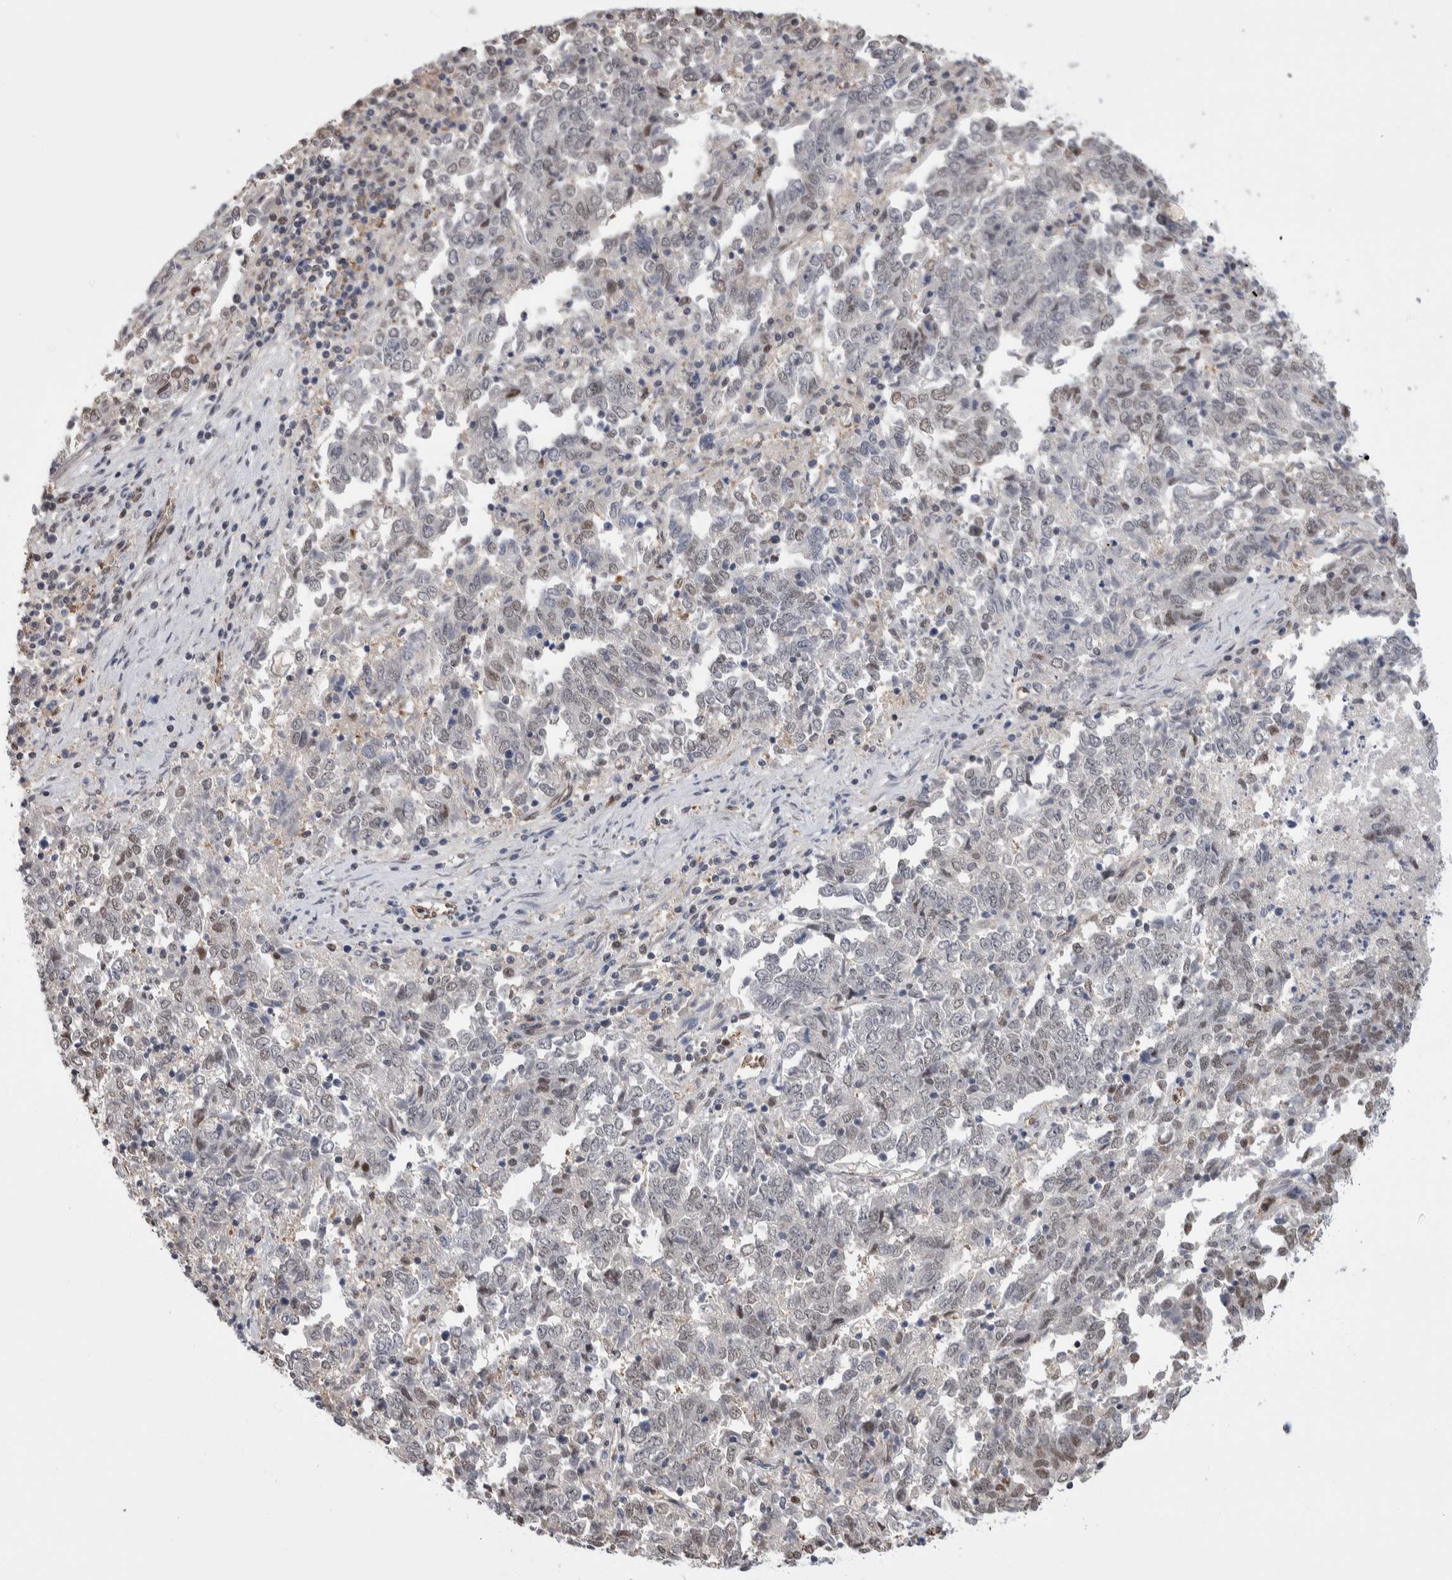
{"staining": {"intensity": "moderate", "quantity": "<25%", "location": "nuclear"}, "tissue": "endometrial cancer", "cell_type": "Tumor cells", "image_type": "cancer", "snomed": [{"axis": "morphology", "description": "Adenocarcinoma, NOS"}, {"axis": "topography", "description": "Endometrium"}], "caption": "This photomicrograph shows IHC staining of human endometrial adenocarcinoma, with low moderate nuclear staining in approximately <25% of tumor cells.", "gene": "ZBTB49", "patient": {"sex": "female", "age": 80}}